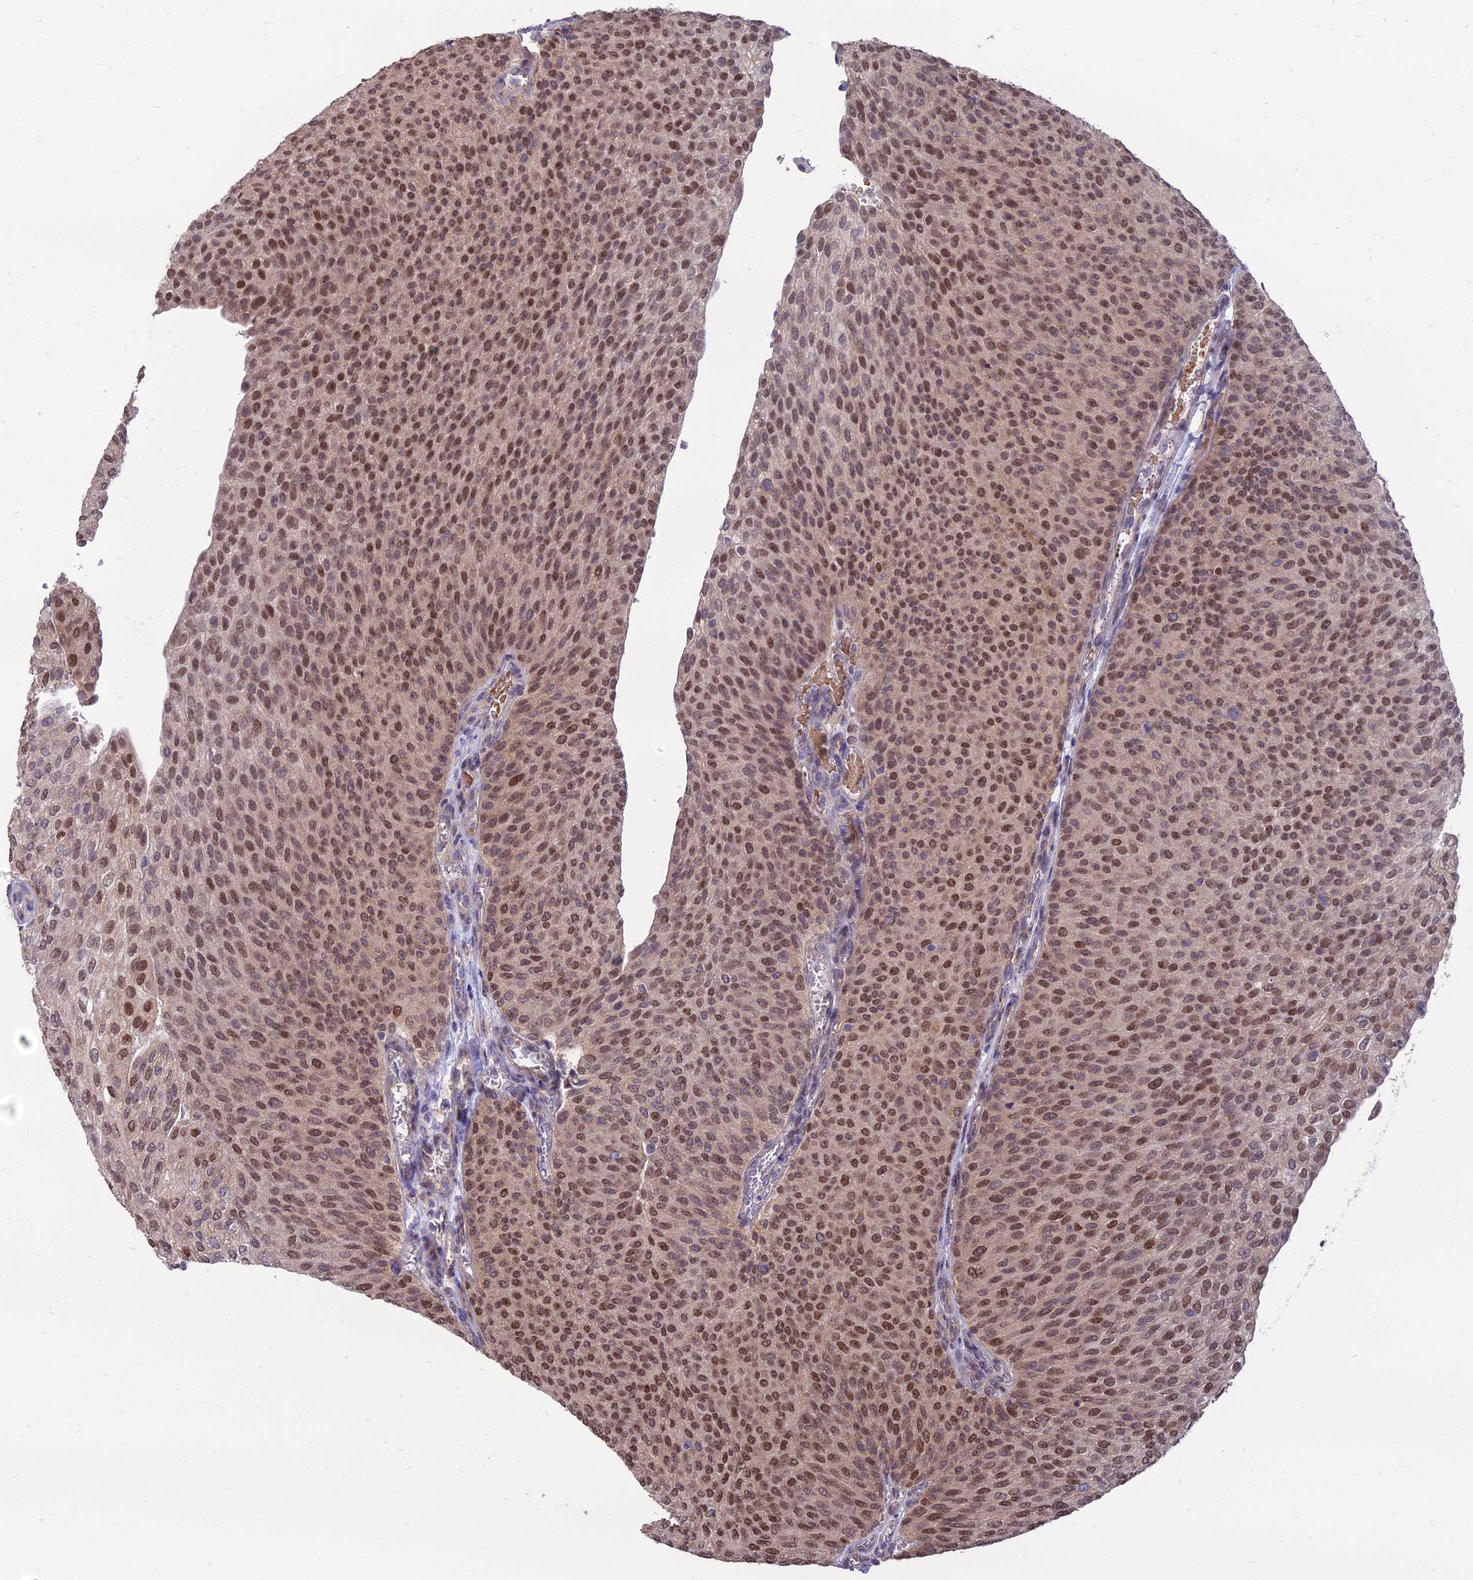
{"staining": {"intensity": "moderate", "quantity": ">75%", "location": "nuclear"}, "tissue": "urothelial cancer", "cell_type": "Tumor cells", "image_type": "cancer", "snomed": [{"axis": "morphology", "description": "Urothelial carcinoma, High grade"}, {"axis": "topography", "description": "Urinary bladder"}], "caption": "Immunohistochemical staining of human urothelial cancer demonstrates moderate nuclear protein expression in about >75% of tumor cells. The staining was performed using DAB to visualize the protein expression in brown, while the nuclei were stained in blue with hematoxylin (Magnification: 20x).", "gene": "NR4A3", "patient": {"sex": "female", "age": 79}}